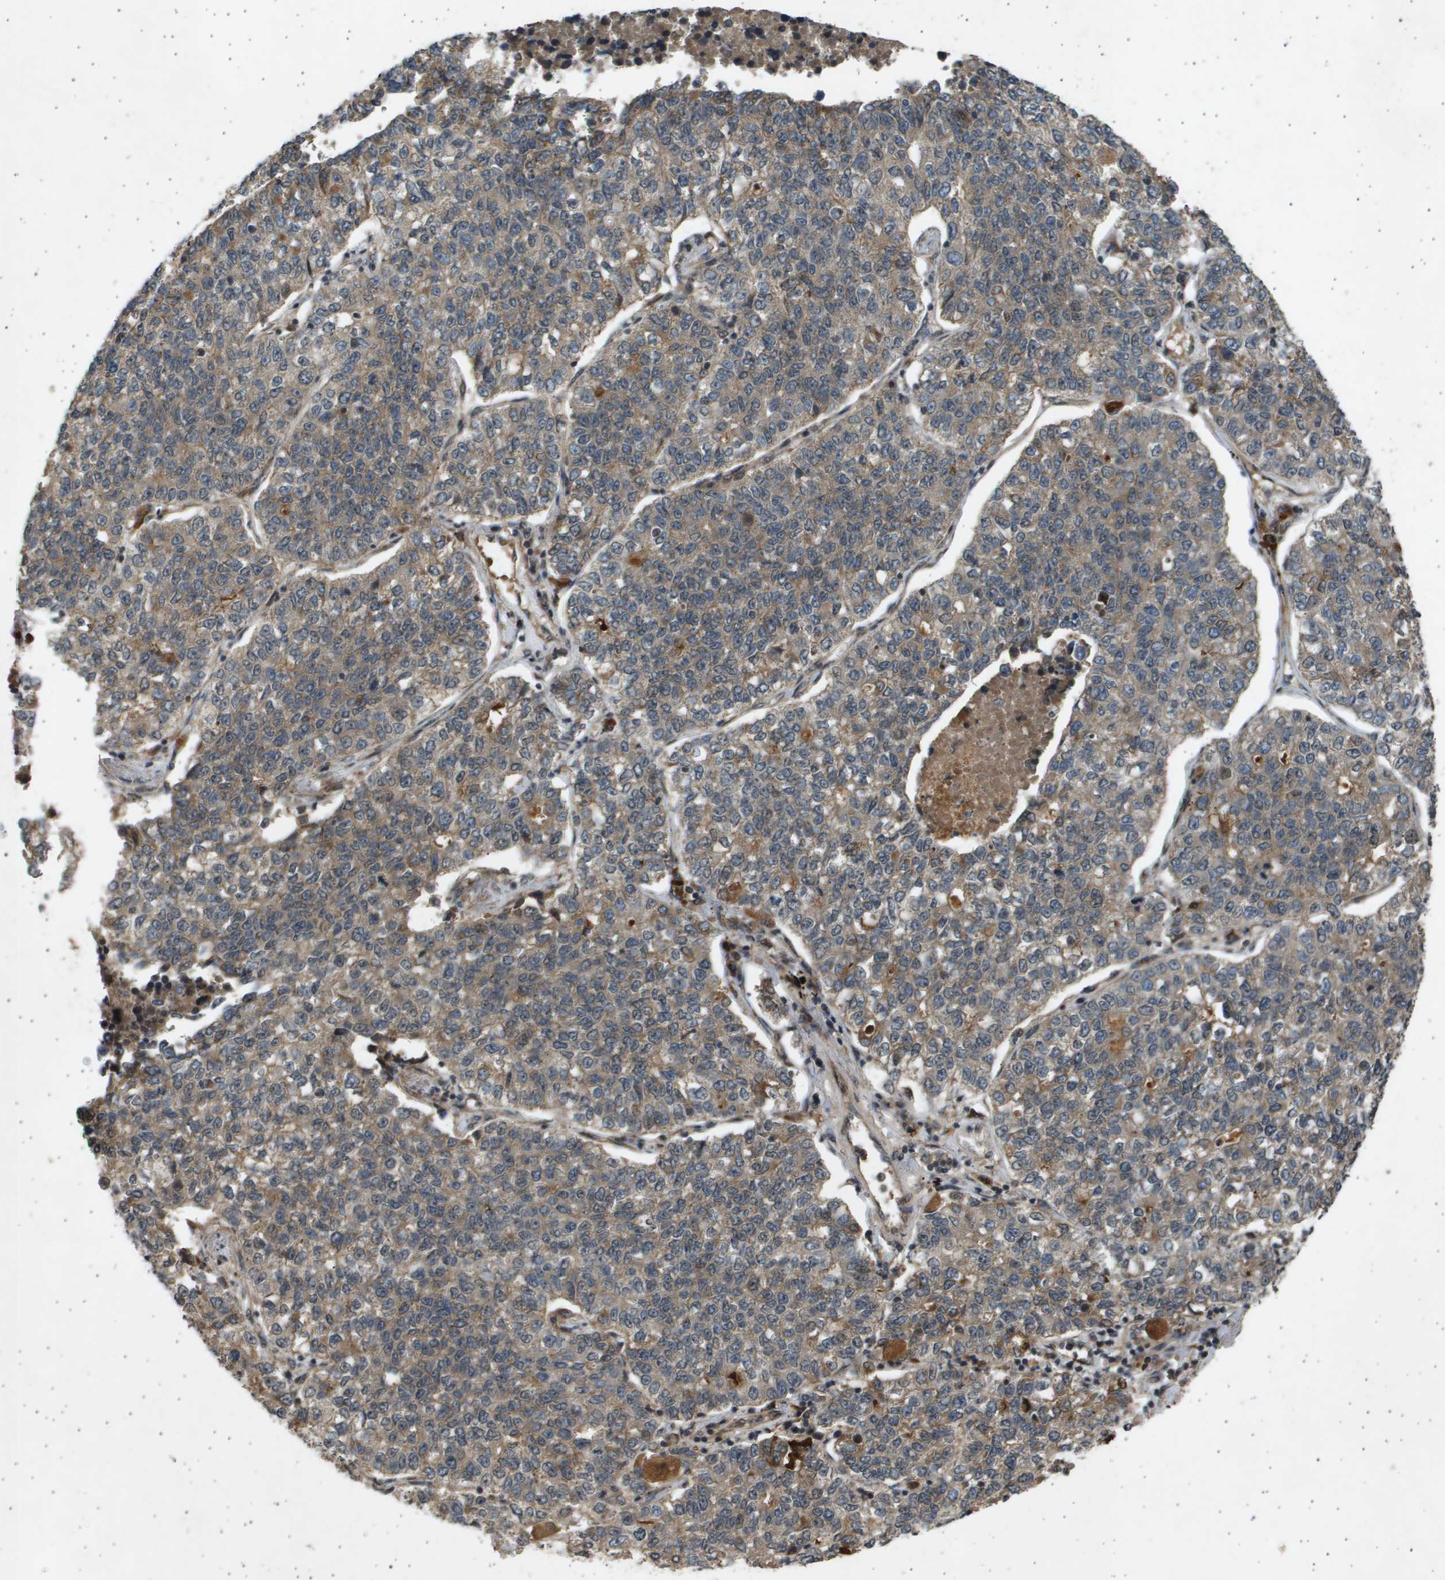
{"staining": {"intensity": "moderate", "quantity": ">75%", "location": "cytoplasmic/membranous"}, "tissue": "lung cancer", "cell_type": "Tumor cells", "image_type": "cancer", "snomed": [{"axis": "morphology", "description": "Adenocarcinoma, NOS"}, {"axis": "topography", "description": "Lung"}], "caption": "About >75% of tumor cells in adenocarcinoma (lung) demonstrate moderate cytoplasmic/membranous protein staining as visualized by brown immunohistochemical staining.", "gene": "TNRC6A", "patient": {"sex": "male", "age": 49}}